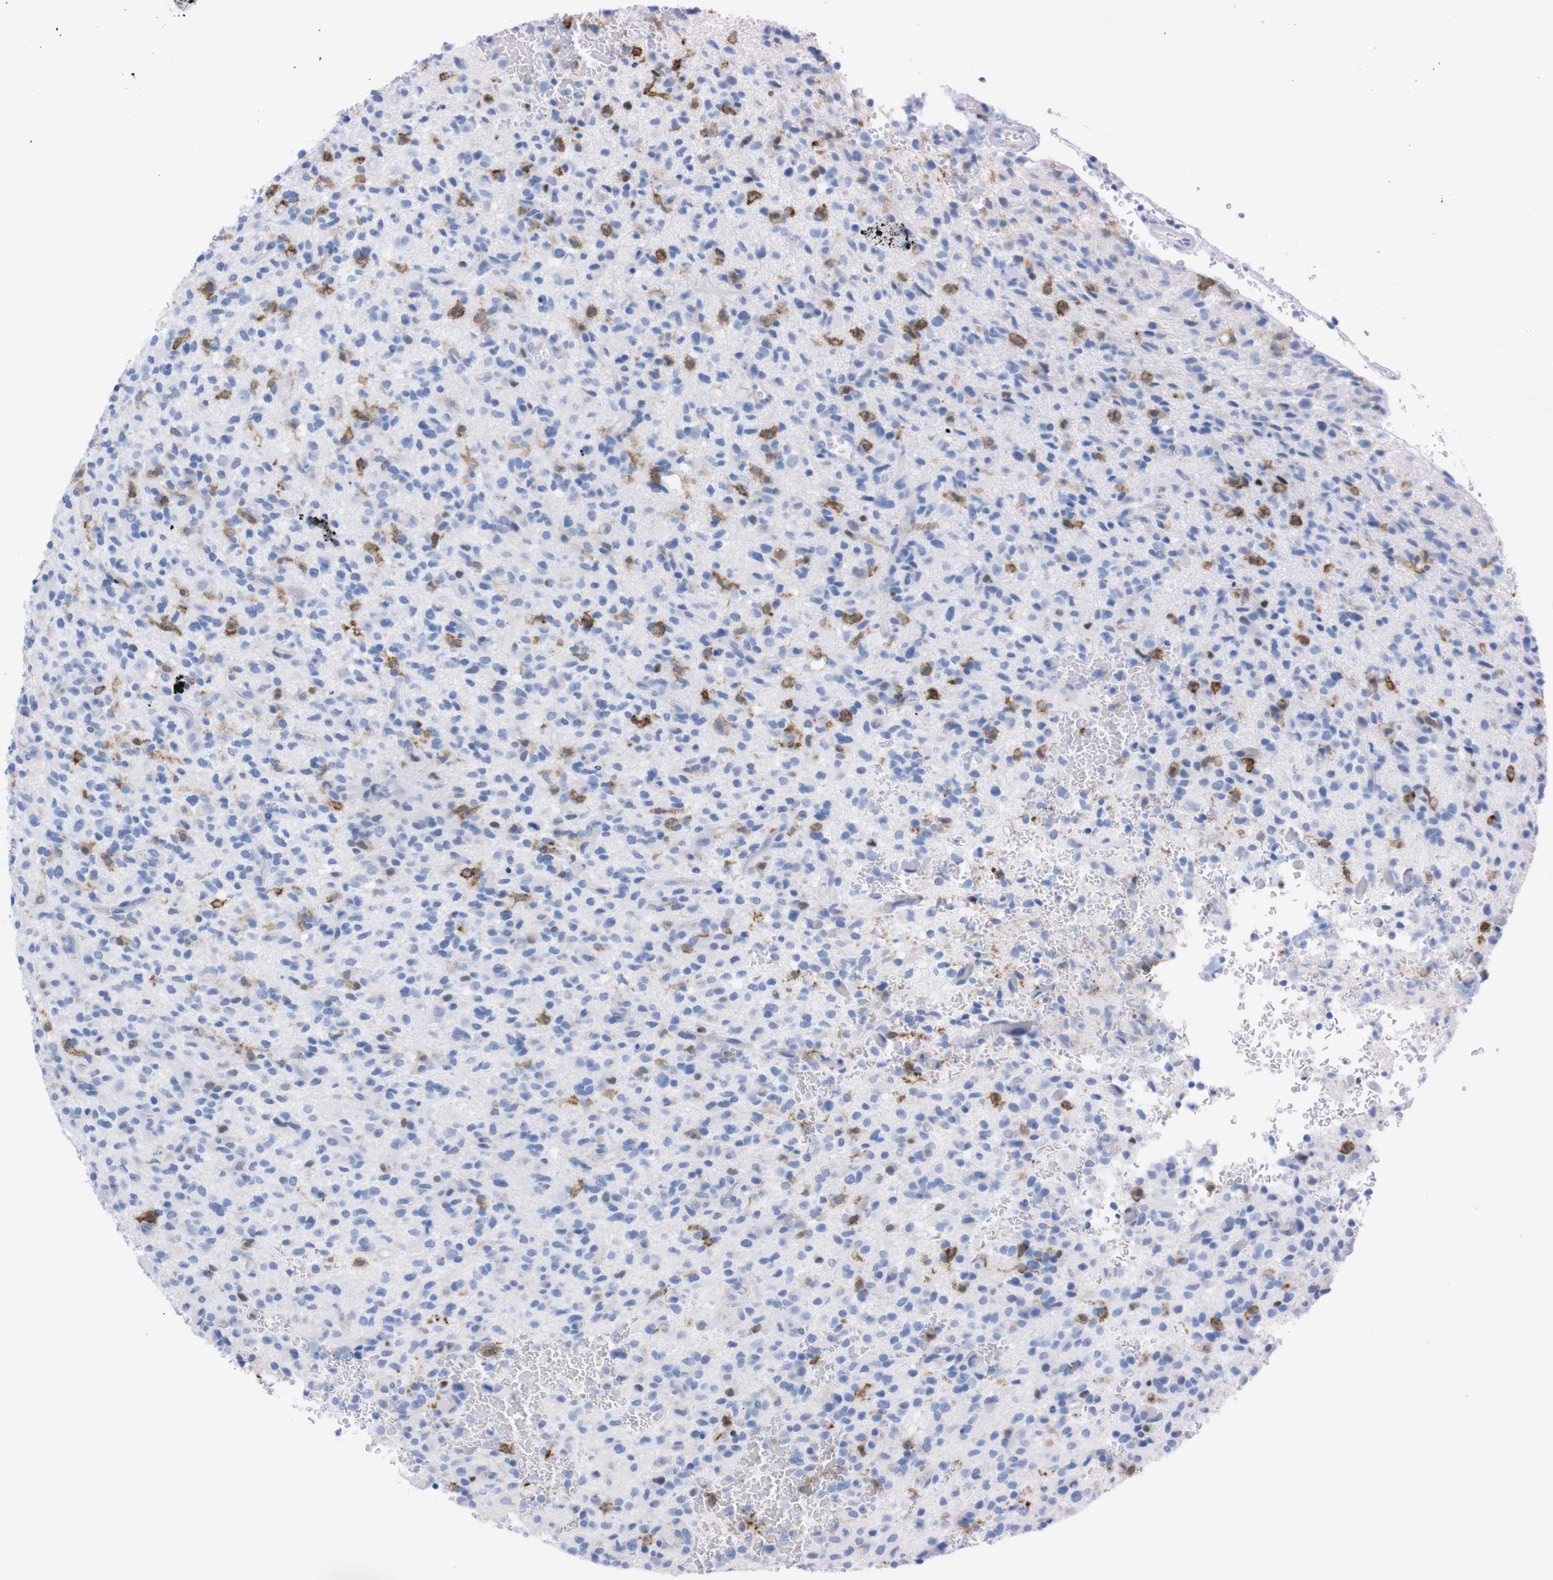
{"staining": {"intensity": "negative", "quantity": "none", "location": "none"}, "tissue": "glioma", "cell_type": "Tumor cells", "image_type": "cancer", "snomed": [{"axis": "morphology", "description": "Glioma, malignant, High grade"}, {"axis": "topography", "description": "Brain"}], "caption": "Immunohistochemical staining of malignant glioma (high-grade) displays no significant expression in tumor cells.", "gene": "P2RY12", "patient": {"sex": "male", "age": 71}}